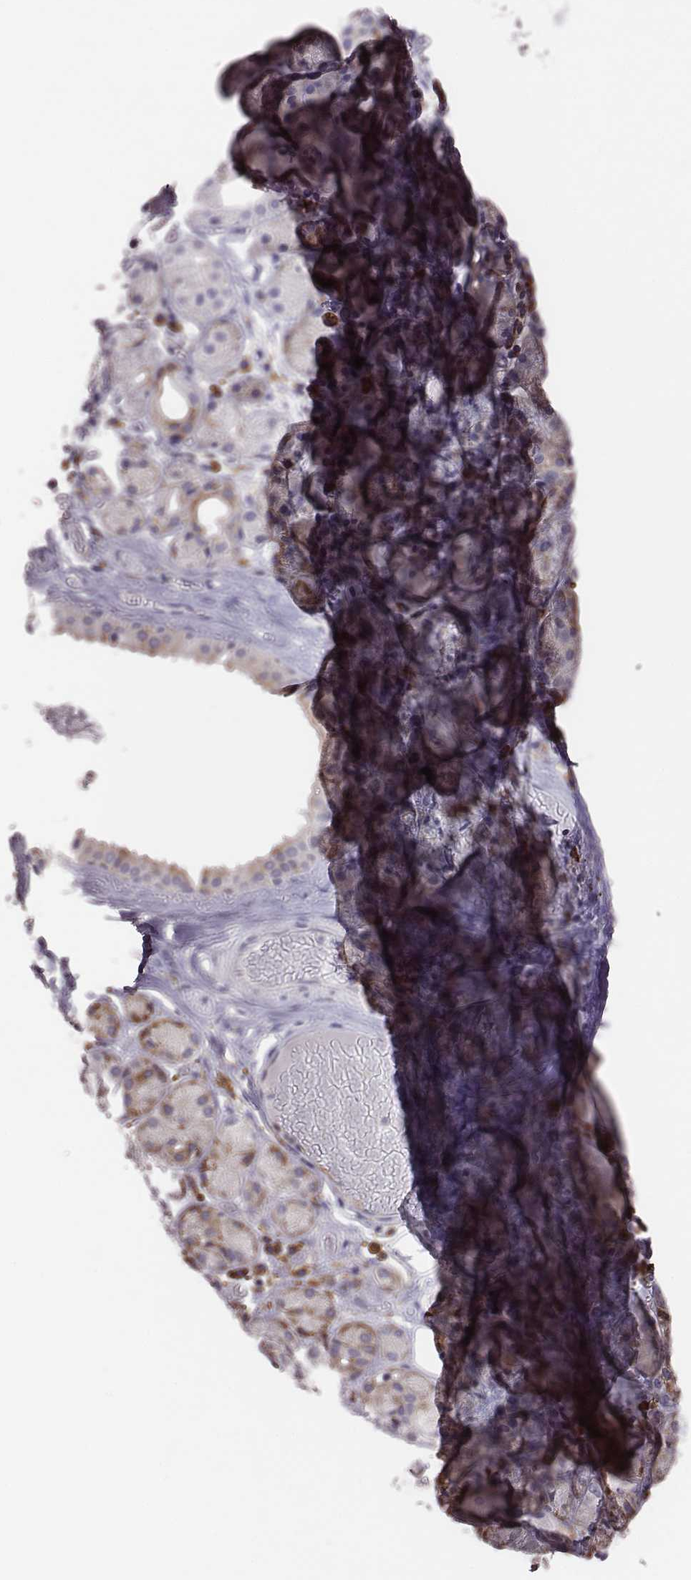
{"staining": {"intensity": "strong", "quantity": "25%-75%", "location": "cytoplasmic/membranous"}, "tissue": "salivary gland", "cell_type": "Glandular cells", "image_type": "normal", "snomed": [{"axis": "morphology", "description": "Normal tissue, NOS"}, {"axis": "topography", "description": "Salivary gland"}, {"axis": "topography", "description": "Peripheral nerve tissue"}], "caption": "Immunohistochemistry (IHC) photomicrograph of benign salivary gland stained for a protein (brown), which reveals high levels of strong cytoplasmic/membranous staining in about 25%-75% of glandular cells.", "gene": "SELENOI", "patient": {"sex": "male", "age": 71}}